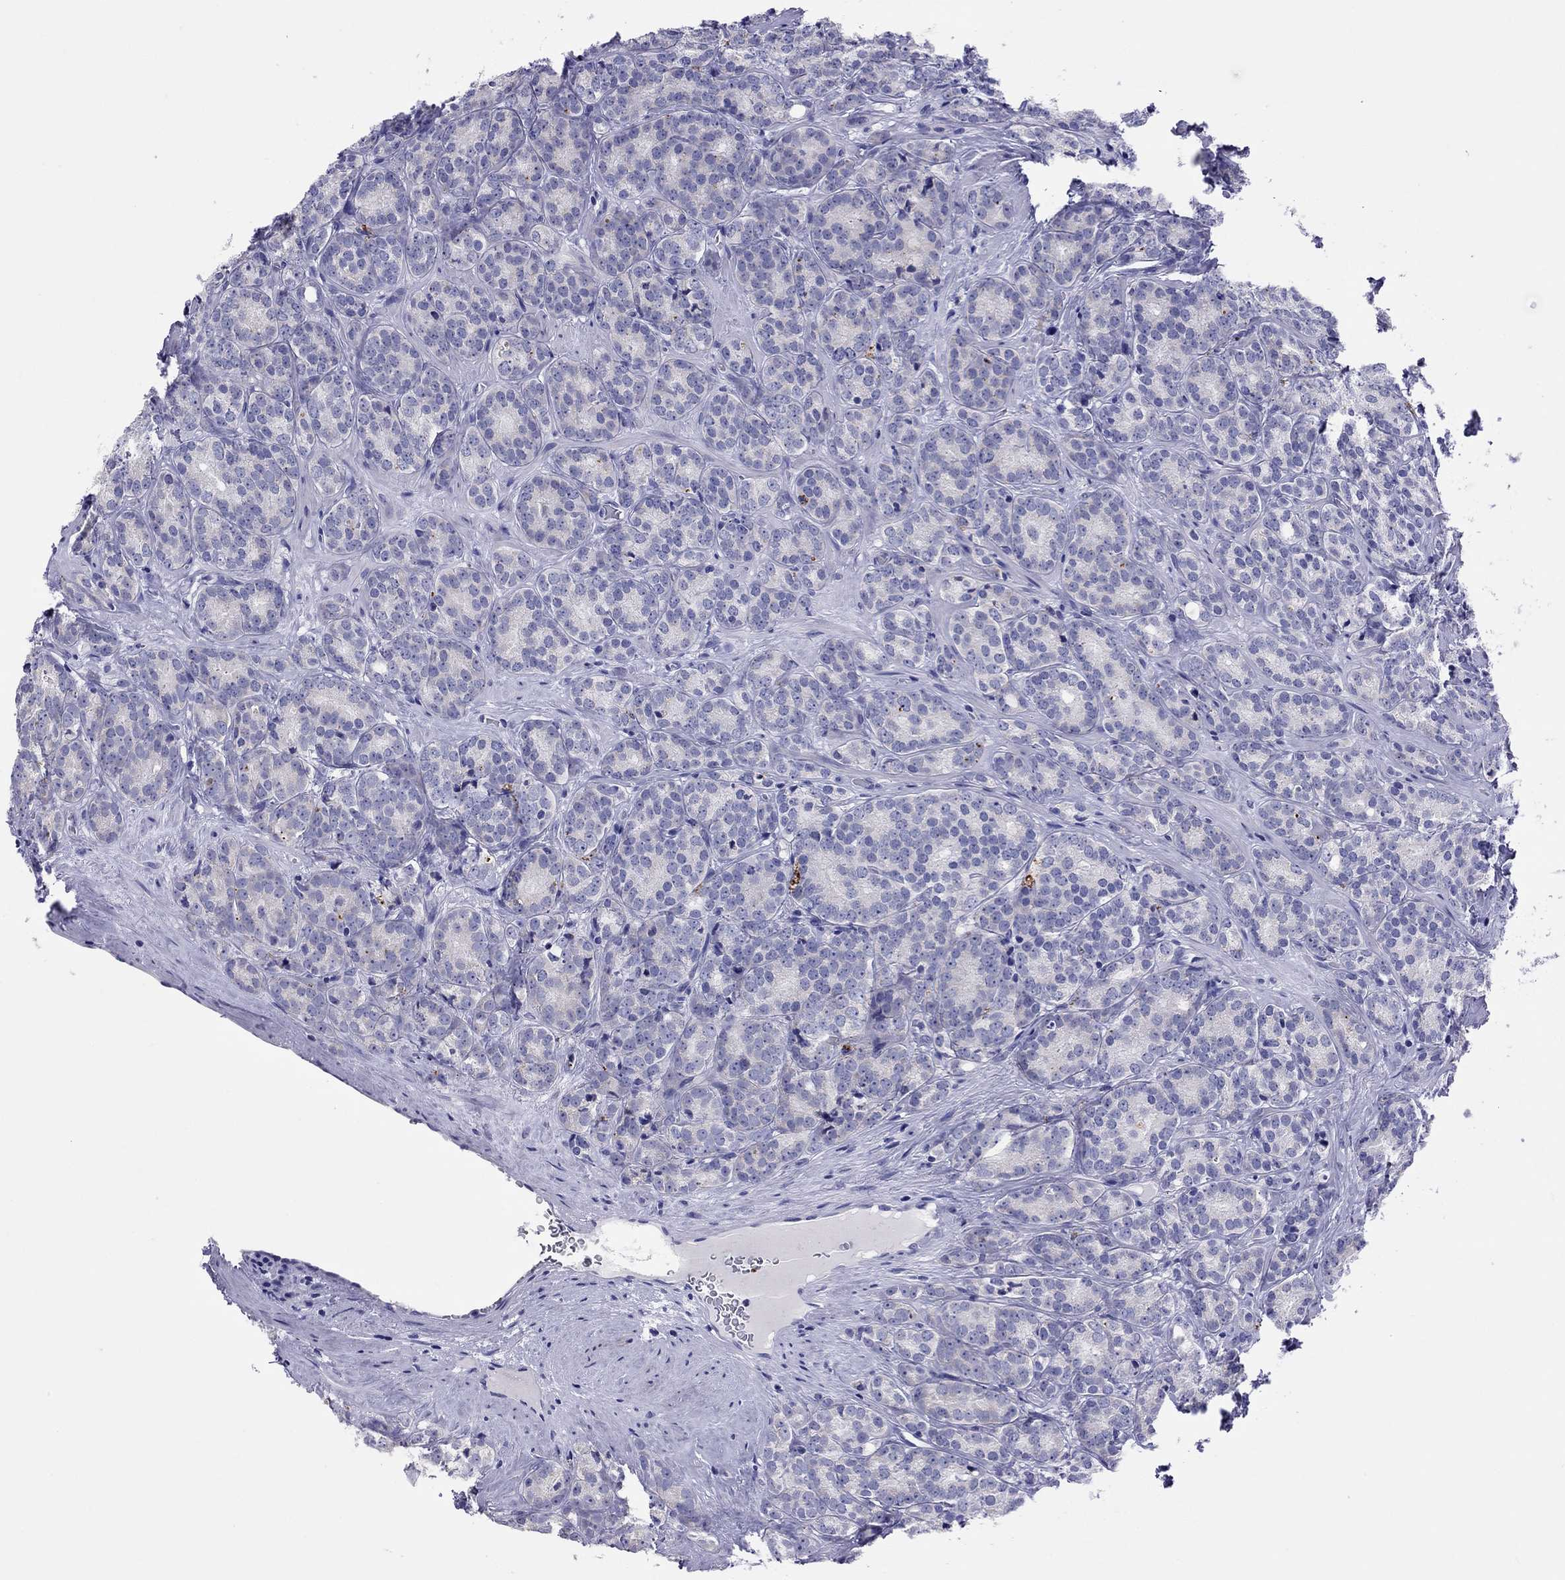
{"staining": {"intensity": "negative", "quantity": "none", "location": "none"}, "tissue": "prostate cancer", "cell_type": "Tumor cells", "image_type": "cancer", "snomed": [{"axis": "morphology", "description": "Adenocarcinoma, NOS"}, {"axis": "topography", "description": "Prostate"}], "caption": "This photomicrograph is of prostate adenocarcinoma stained with immunohistochemistry (IHC) to label a protein in brown with the nuclei are counter-stained blue. There is no staining in tumor cells.", "gene": "COL9A1", "patient": {"sex": "male", "age": 71}}